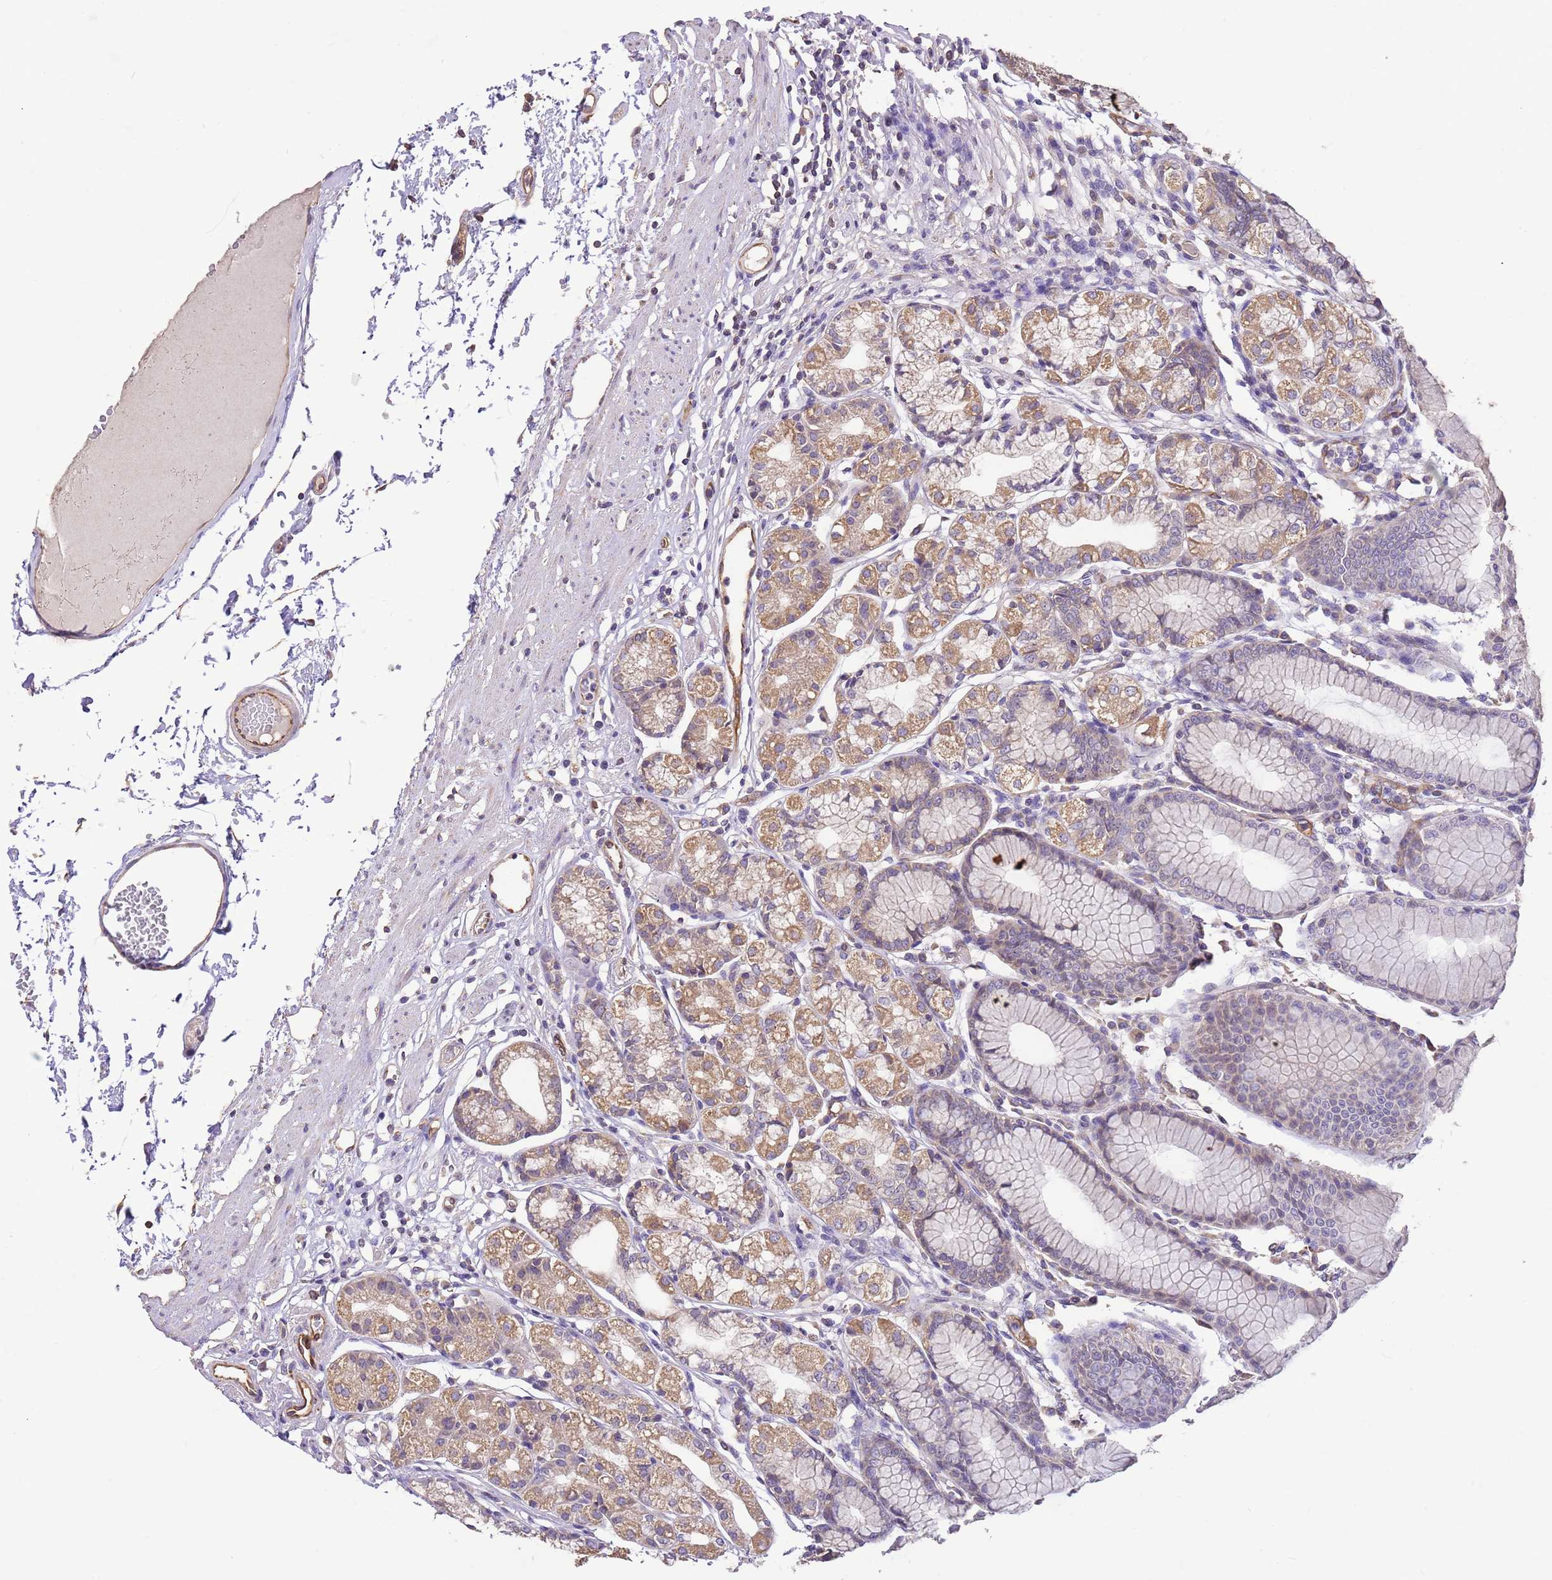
{"staining": {"intensity": "moderate", "quantity": "<25%", "location": "cytoplasmic/membranous"}, "tissue": "stomach", "cell_type": "Glandular cells", "image_type": "normal", "snomed": [{"axis": "morphology", "description": "Normal tissue, NOS"}, {"axis": "topography", "description": "Stomach"}], "caption": "Benign stomach reveals moderate cytoplasmic/membranous staining in approximately <25% of glandular cells (Brightfield microscopy of DAB IHC at high magnification)..", "gene": "DOCK9", "patient": {"sex": "female", "age": 57}}